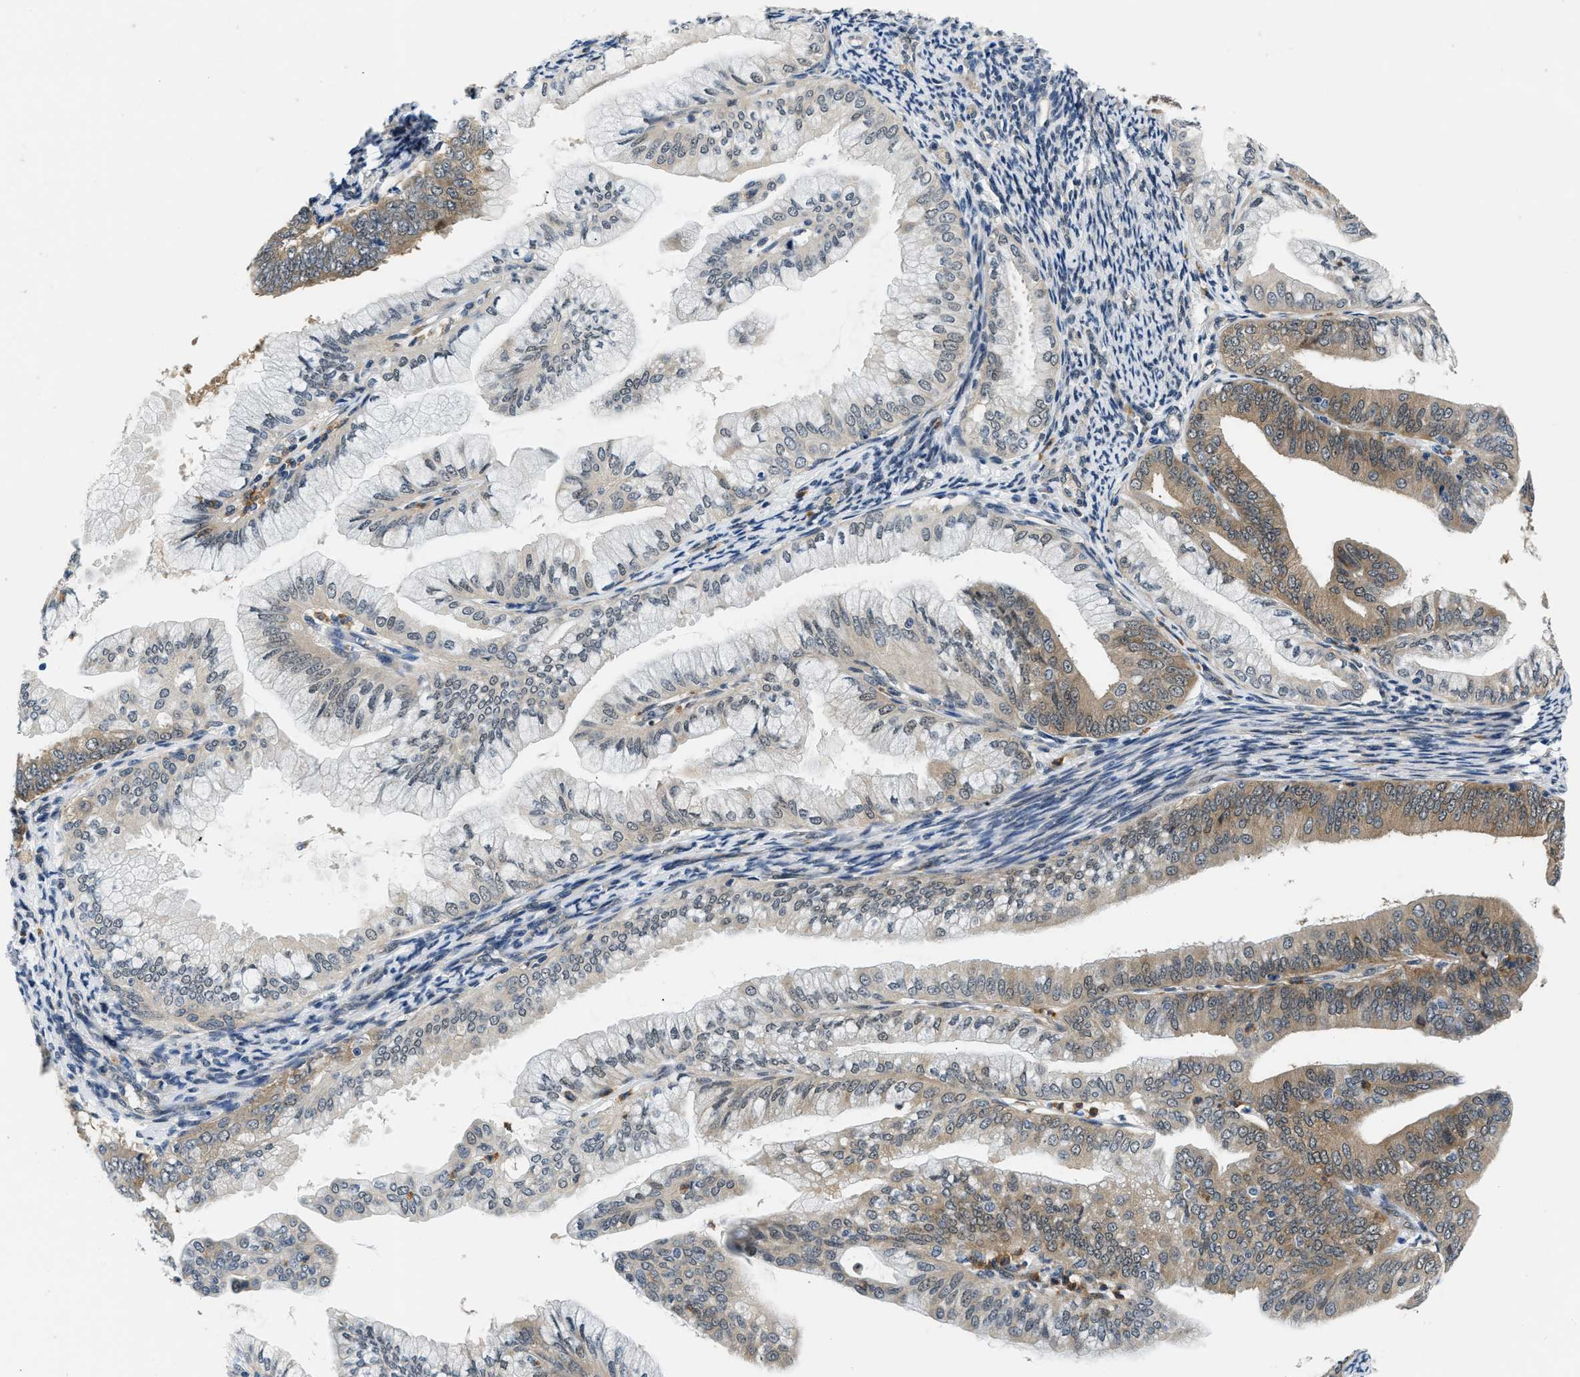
{"staining": {"intensity": "moderate", "quantity": "25%-75%", "location": "cytoplasmic/membranous"}, "tissue": "endometrial cancer", "cell_type": "Tumor cells", "image_type": "cancer", "snomed": [{"axis": "morphology", "description": "Adenocarcinoma, NOS"}, {"axis": "topography", "description": "Endometrium"}], "caption": "DAB (3,3'-diaminobenzidine) immunohistochemical staining of human endometrial cancer displays moderate cytoplasmic/membranous protein expression in about 25%-75% of tumor cells.", "gene": "SMAD4", "patient": {"sex": "female", "age": 63}}